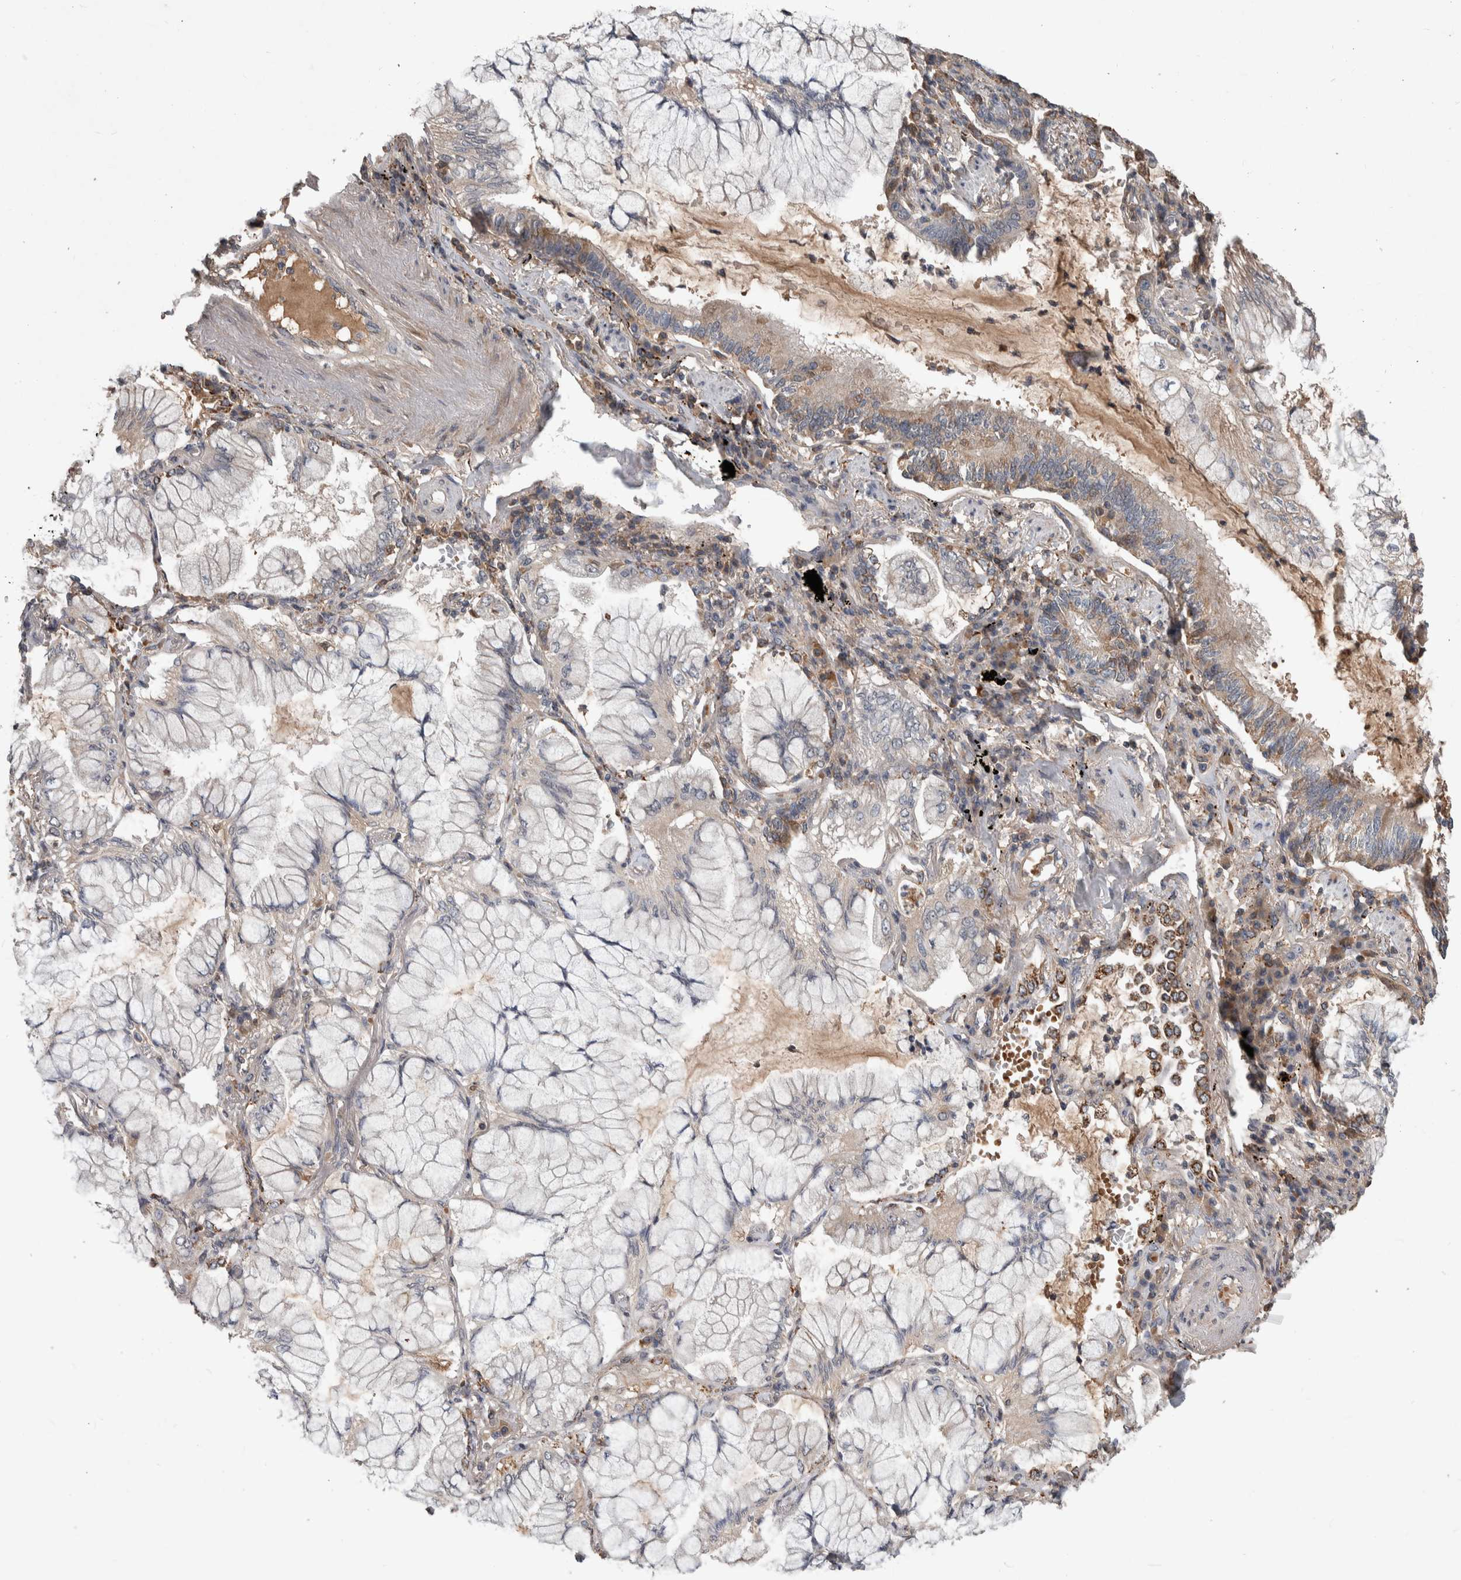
{"staining": {"intensity": "negative", "quantity": "none", "location": "none"}, "tissue": "lung cancer", "cell_type": "Tumor cells", "image_type": "cancer", "snomed": [{"axis": "morphology", "description": "Adenocarcinoma, NOS"}, {"axis": "topography", "description": "Lung"}], "caption": "Immunohistochemistry (IHC) image of lung adenocarcinoma stained for a protein (brown), which reveals no expression in tumor cells.", "gene": "CHRM3", "patient": {"sex": "female", "age": 70}}